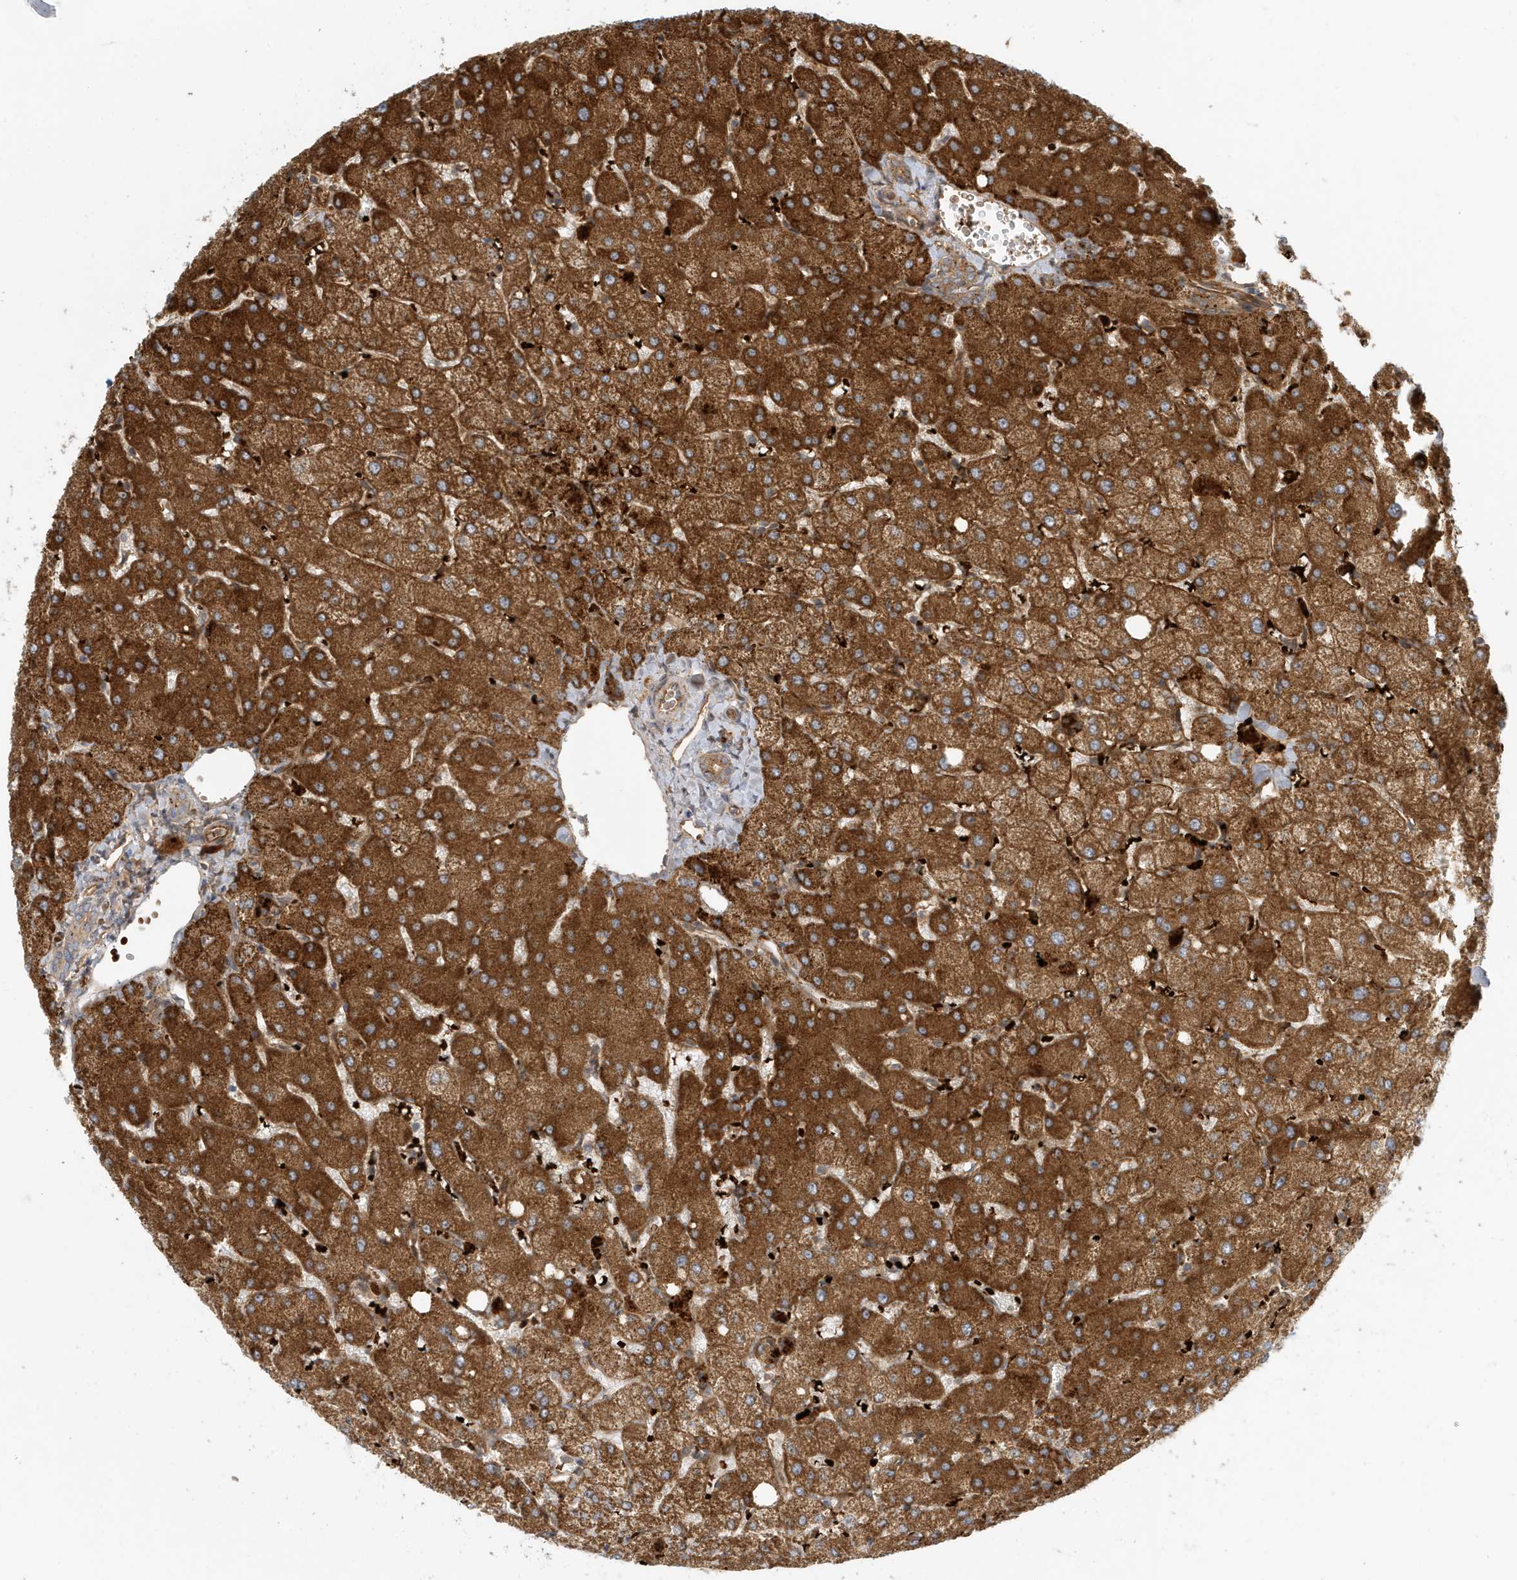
{"staining": {"intensity": "moderate", "quantity": ">75%", "location": "cytoplasmic/membranous"}, "tissue": "liver", "cell_type": "Cholangiocytes", "image_type": "normal", "snomed": [{"axis": "morphology", "description": "Normal tissue, NOS"}, {"axis": "topography", "description": "Liver"}], "caption": "About >75% of cholangiocytes in normal human liver display moderate cytoplasmic/membranous protein expression as visualized by brown immunohistochemical staining.", "gene": "FYCO1", "patient": {"sex": "female", "age": 54}}